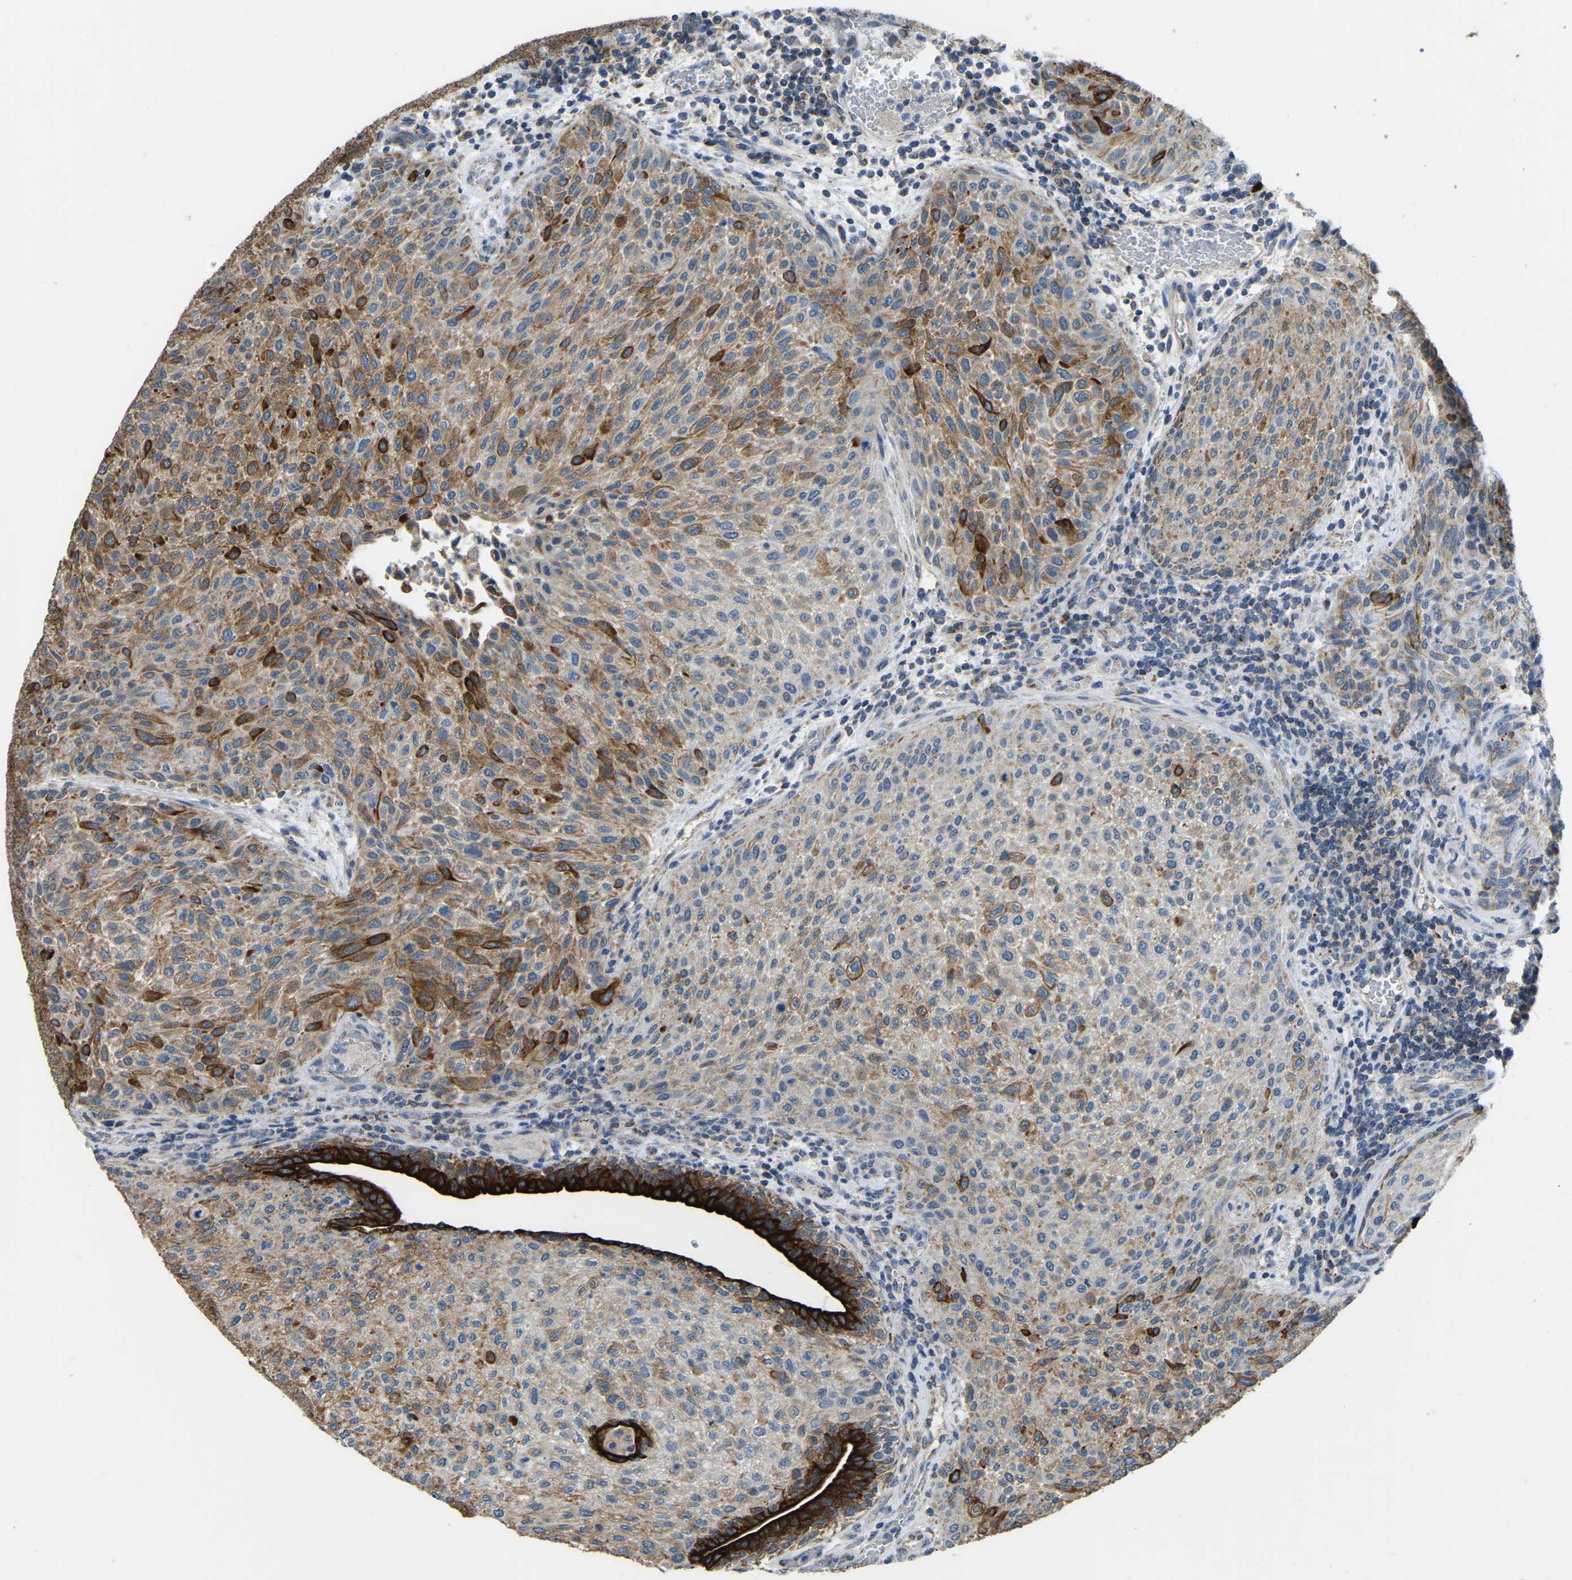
{"staining": {"intensity": "moderate", "quantity": ">75%", "location": "cytoplasmic/membranous"}, "tissue": "urothelial cancer", "cell_type": "Tumor cells", "image_type": "cancer", "snomed": [{"axis": "morphology", "description": "Urothelial carcinoma, Low grade"}, {"axis": "morphology", "description": "Urothelial carcinoma, High grade"}, {"axis": "topography", "description": "Urinary bladder"}], "caption": "This is an image of immunohistochemistry staining of urothelial cancer, which shows moderate expression in the cytoplasmic/membranous of tumor cells.", "gene": "ZNF200", "patient": {"sex": "male", "age": 35}}